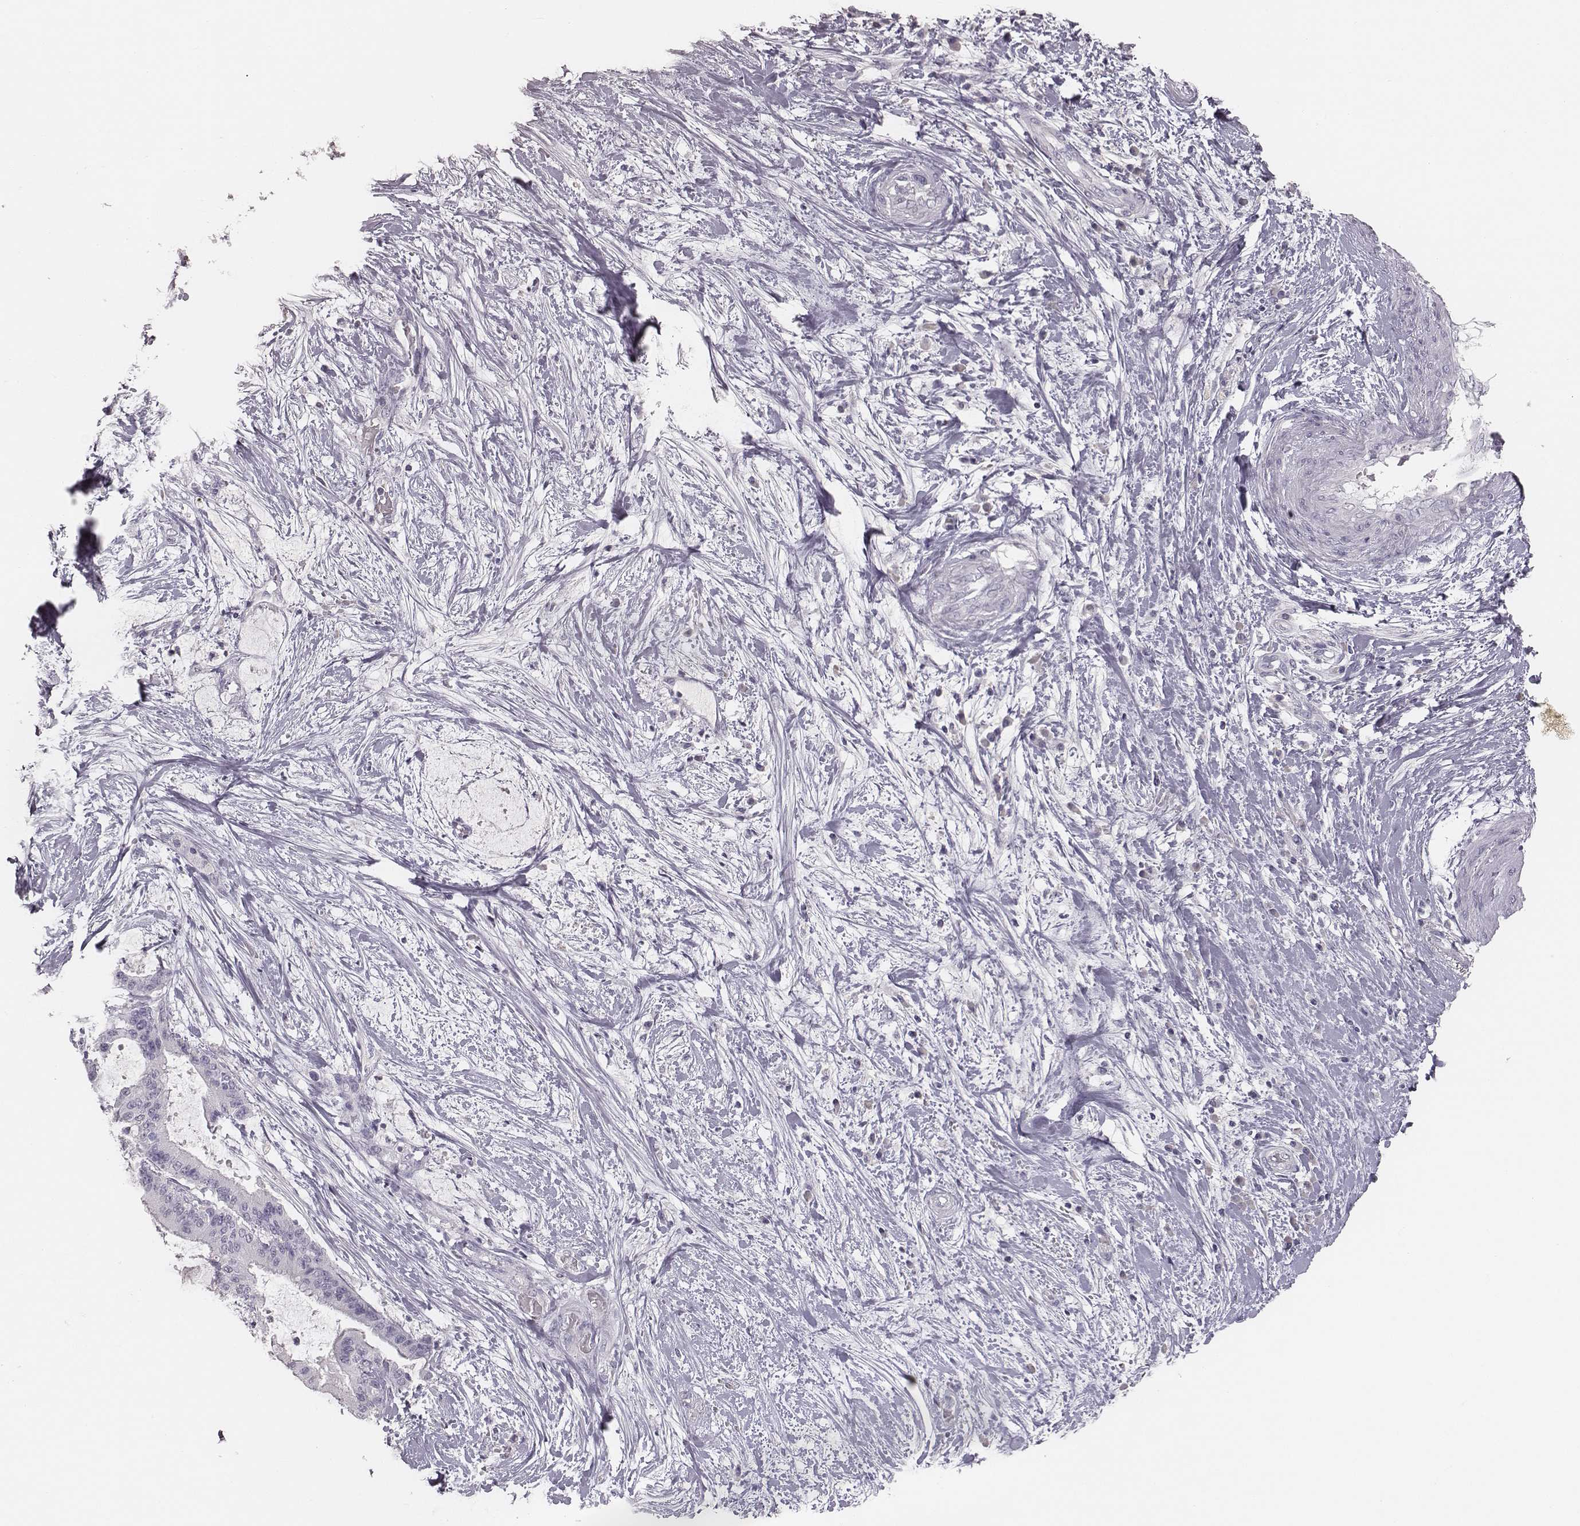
{"staining": {"intensity": "negative", "quantity": "none", "location": "none"}, "tissue": "liver cancer", "cell_type": "Tumor cells", "image_type": "cancer", "snomed": [{"axis": "morphology", "description": "Cholangiocarcinoma"}, {"axis": "topography", "description": "Liver"}], "caption": "The image reveals no significant staining in tumor cells of cholangiocarcinoma (liver).", "gene": "MYH6", "patient": {"sex": "female", "age": 73}}